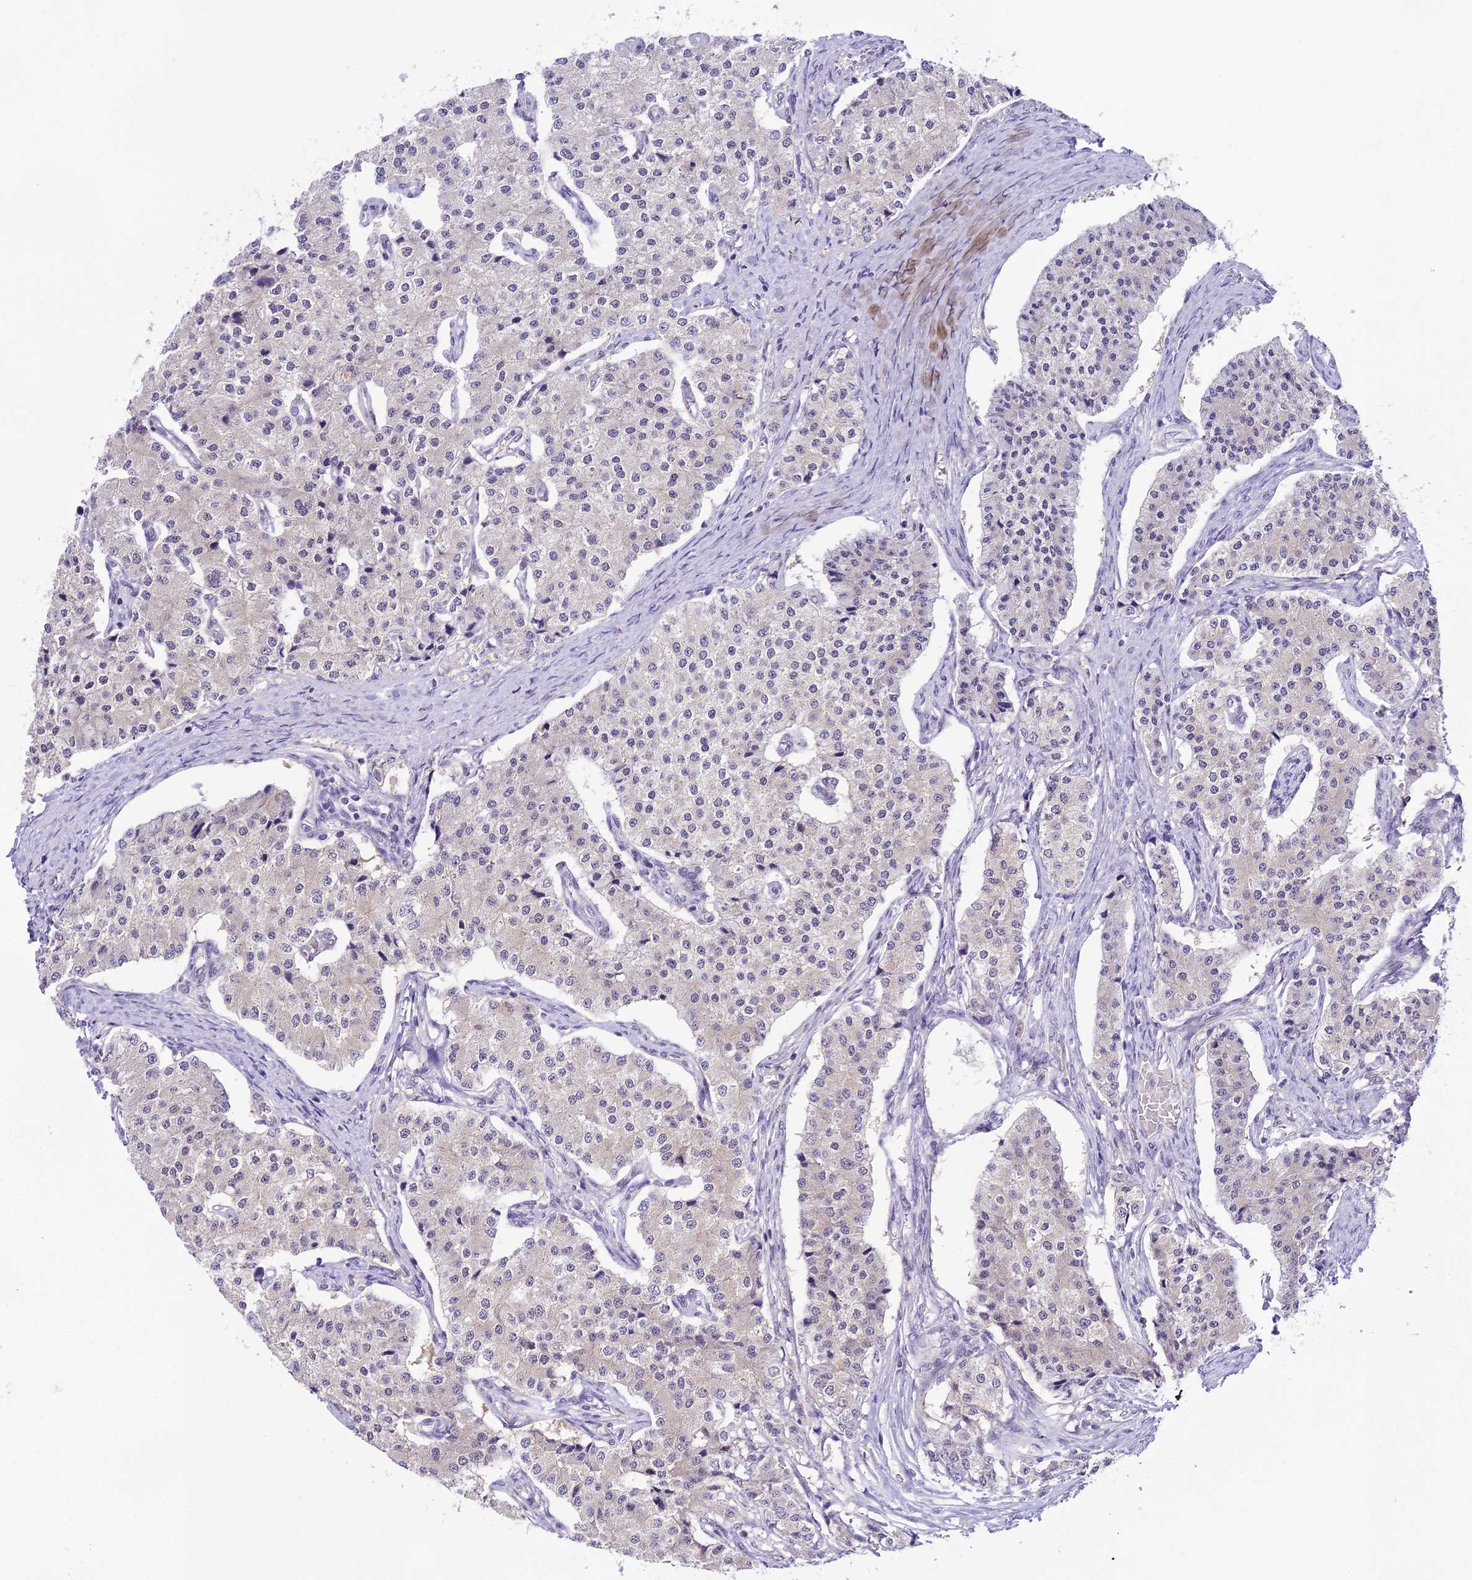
{"staining": {"intensity": "negative", "quantity": "none", "location": "none"}, "tissue": "carcinoid", "cell_type": "Tumor cells", "image_type": "cancer", "snomed": [{"axis": "morphology", "description": "Carcinoid, malignant, NOS"}, {"axis": "topography", "description": "Colon"}], "caption": "IHC of carcinoid displays no positivity in tumor cells. (IHC, brightfield microscopy, high magnification).", "gene": "MAT2A", "patient": {"sex": "female", "age": 52}}